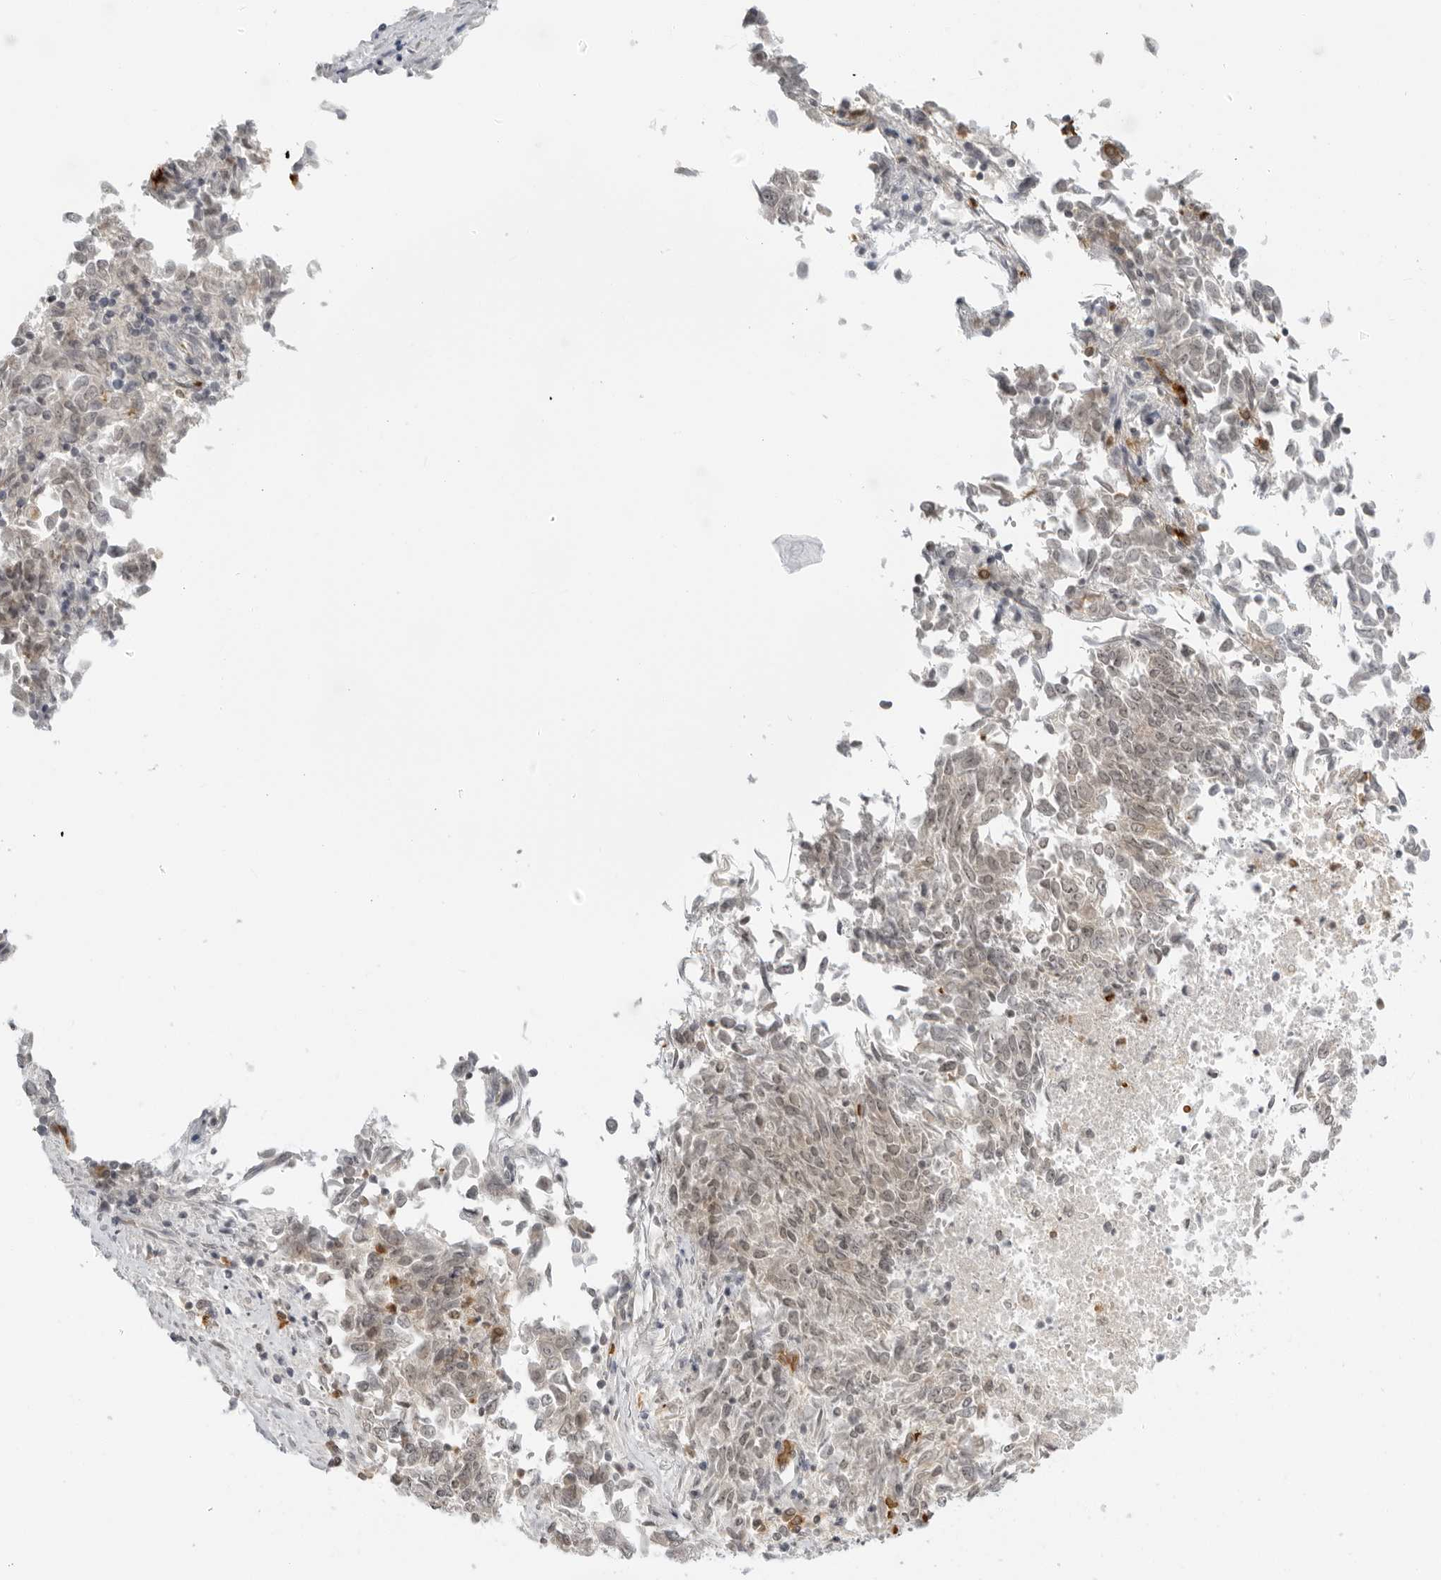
{"staining": {"intensity": "weak", "quantity": "<25%", "location": "cytoplasmic/membranous,nuclear"}, "tissue": "endometrial cancer", "cell_type": "Tumor cells", "image_type": "cancer", "snomed": [{"axis": "morphology", "description": "Adenocarcinoma, NOS"}, {"axis": "topography", "description": "Endometrium"}], "caption": "Immunohistochemistry (IHC) histopathology image of neoplastic tissue: human endometrial cancer (adenocarcinoma) stained with DAB (3,3'-diaminobenzidine) exhibits no significant protein positivity in tumor cells.", "gene": "SUGCT", "patient": {"sex": "female", "age": 80}}